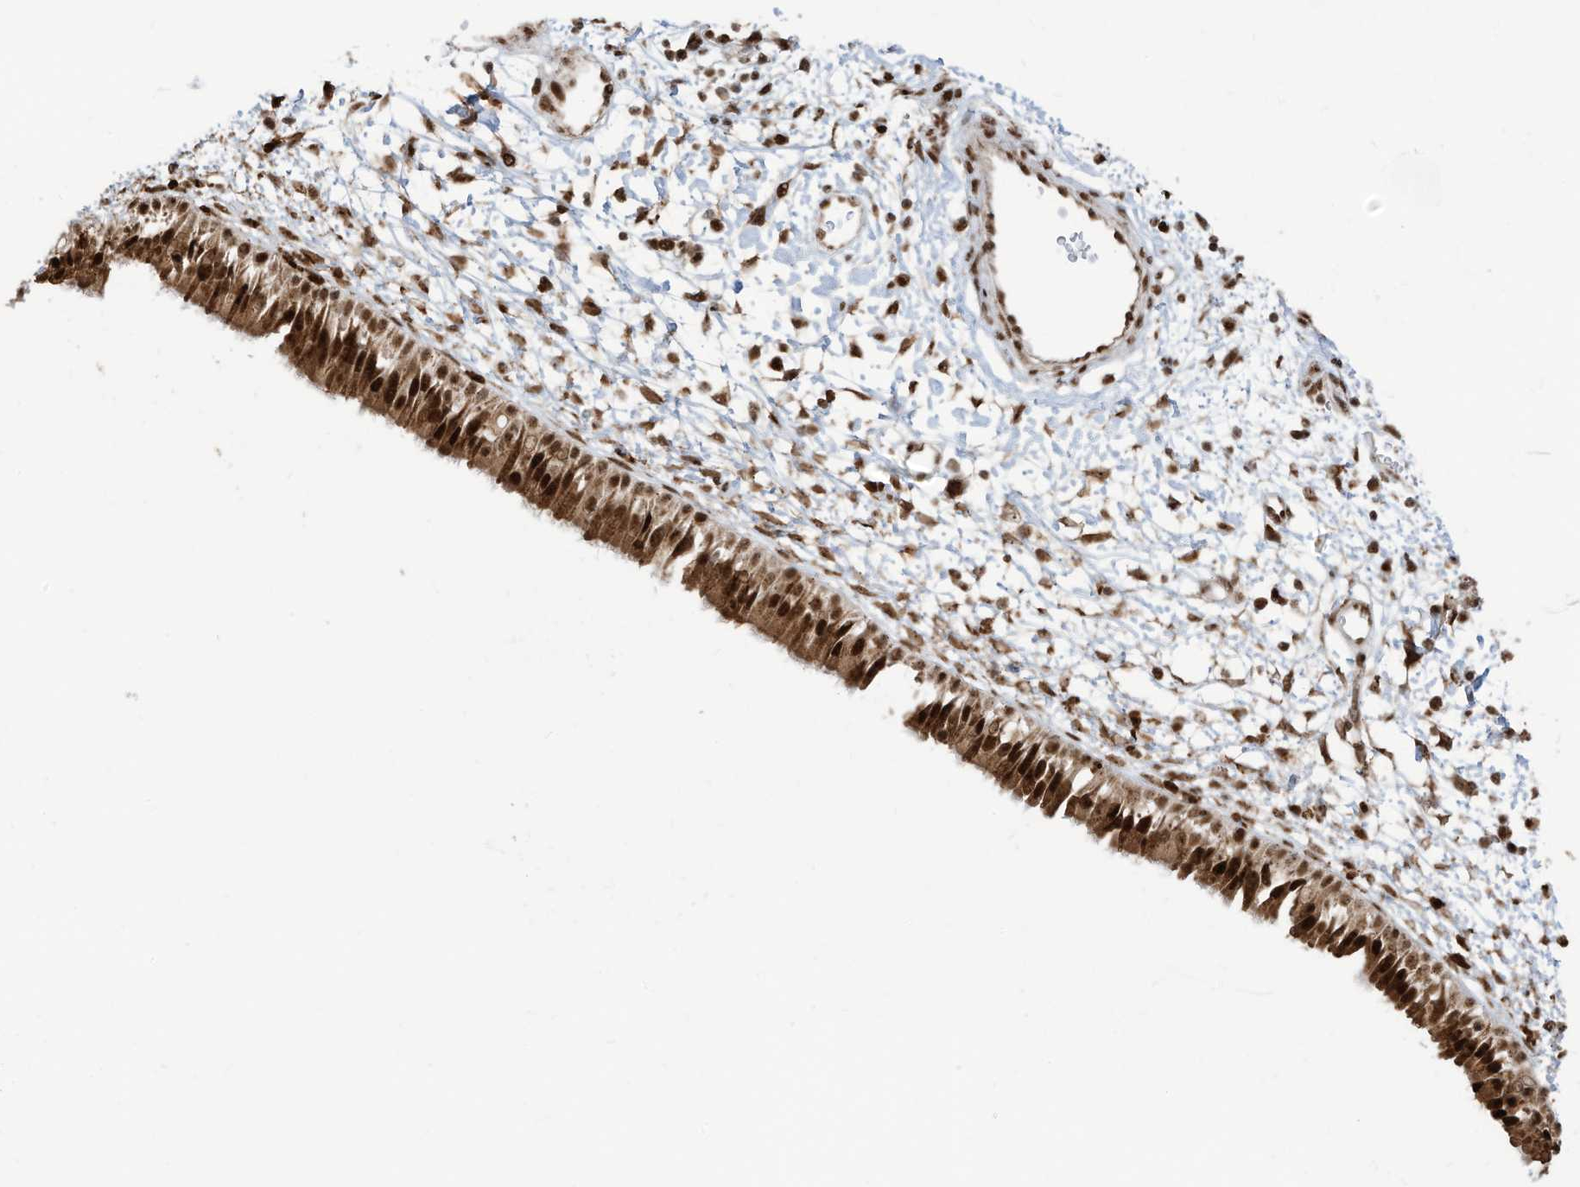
{"staining": {"intensity": "strong", "quantity": ">75%", "location": "cytoplasmic/membranous,nuclear"}, "tissue": "nasopharynx", "cell_type": "Respiratory epithelial cells", "image_type": "normal", "snomed": [{"axis": "morphology", "description": "Normal tissue, NOS"}, {"axis": "topography", "description": "Nasopharynx"}], "caption": "A brown stain labels strong cytoplasmic/membranous,nuclear expression of a protein in respiratory epithelial cells of benign nasopharynx. The staining is performed using DAB (3,3'-diaminobenzidine) brown chromogen to label protein expression. The nuclei are counter-stained blue using hematoxylin.", "gene": "LBH", "patient": {"sex": "male", "age": 22}}